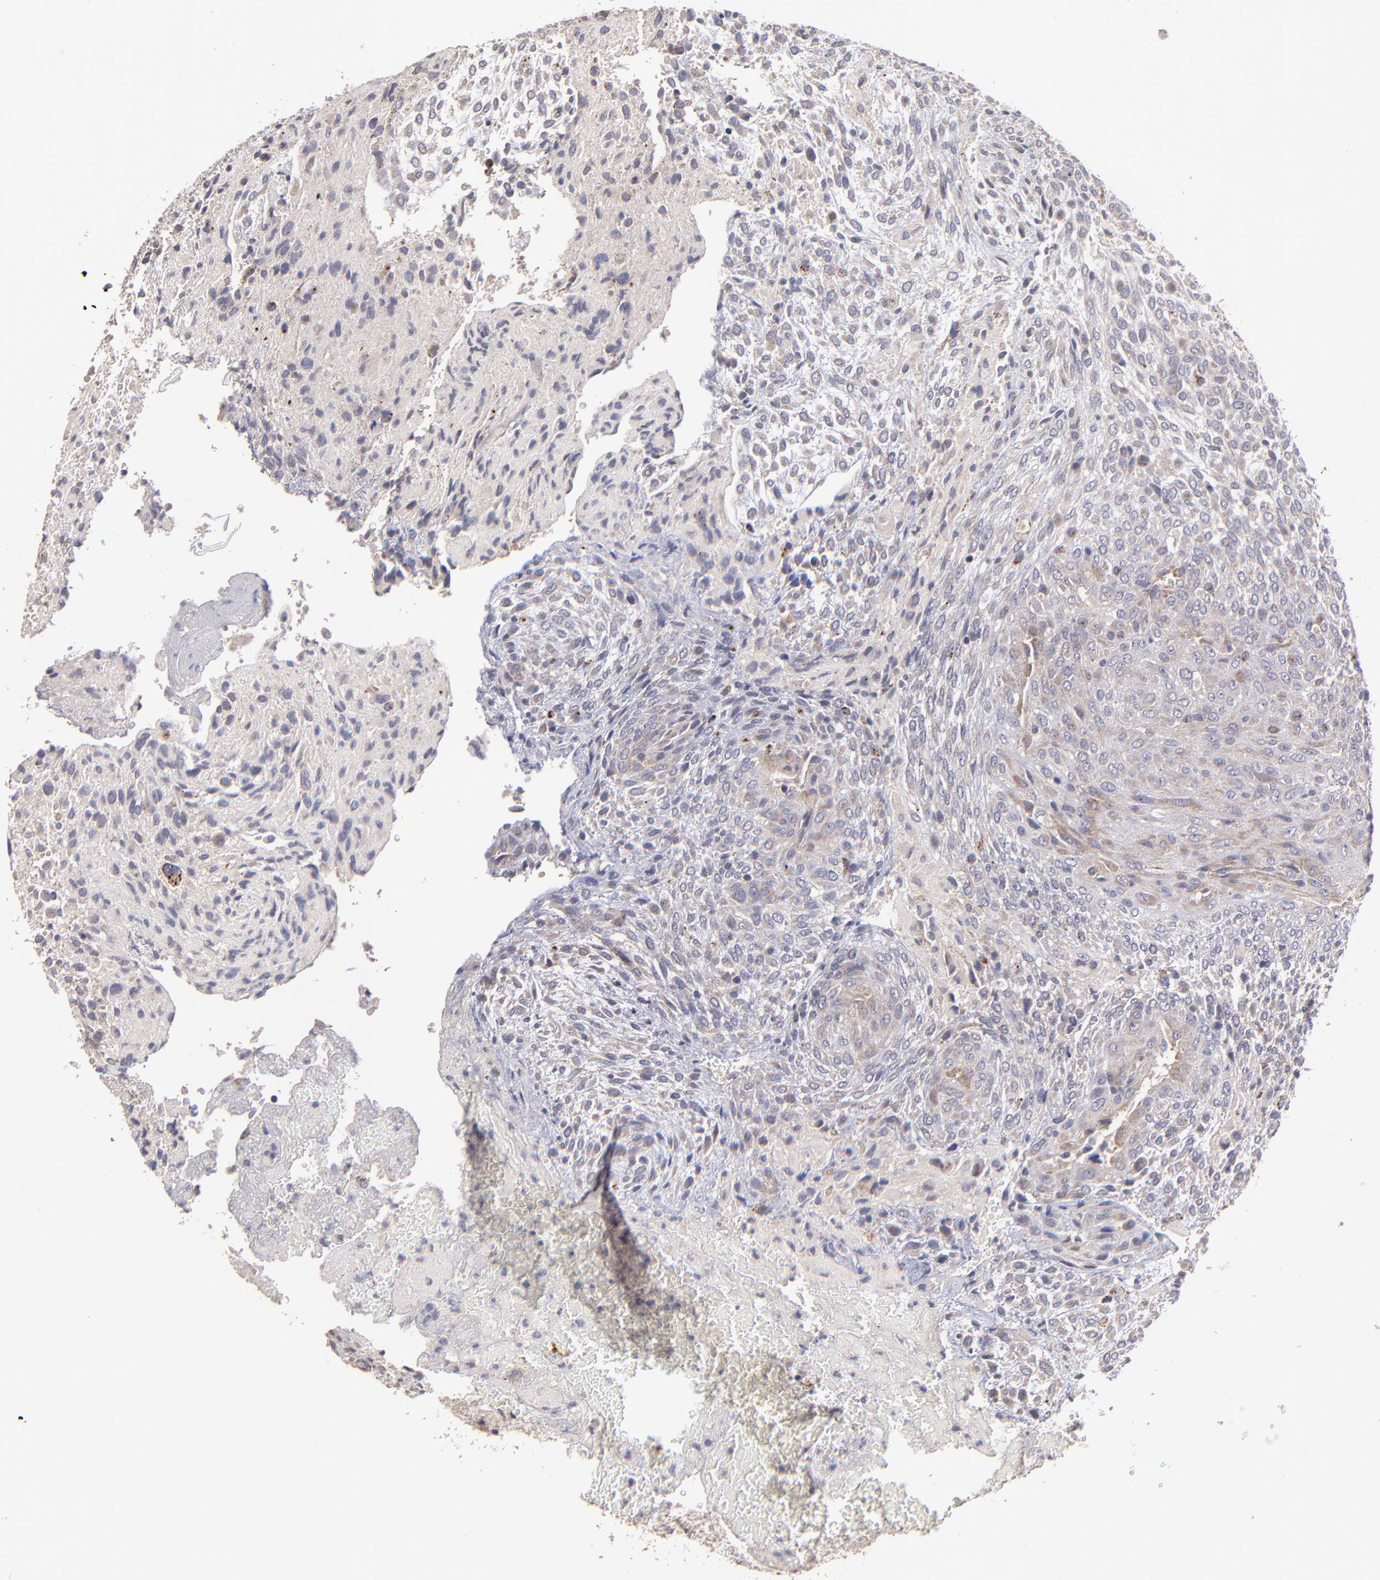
{"staining": {"intensity": "negative", "quantity": "none", "location": "none"}, "tissue": "glioma", "cell_type": "Tumor cells", "image_type": "cancer", "snomed": [{"axis": "morphology", "description": "Glioma, malignant, High grade"}, {"axis": "topography", "description": "Cerebral cortex"}], "caption": "Immunohistochemistry (IHC) of malignant high-grade glioma demonstrates no expression in tumor cells.", "gene": "MAGEE1", "patient": {"sex": "female", "age": 55}}